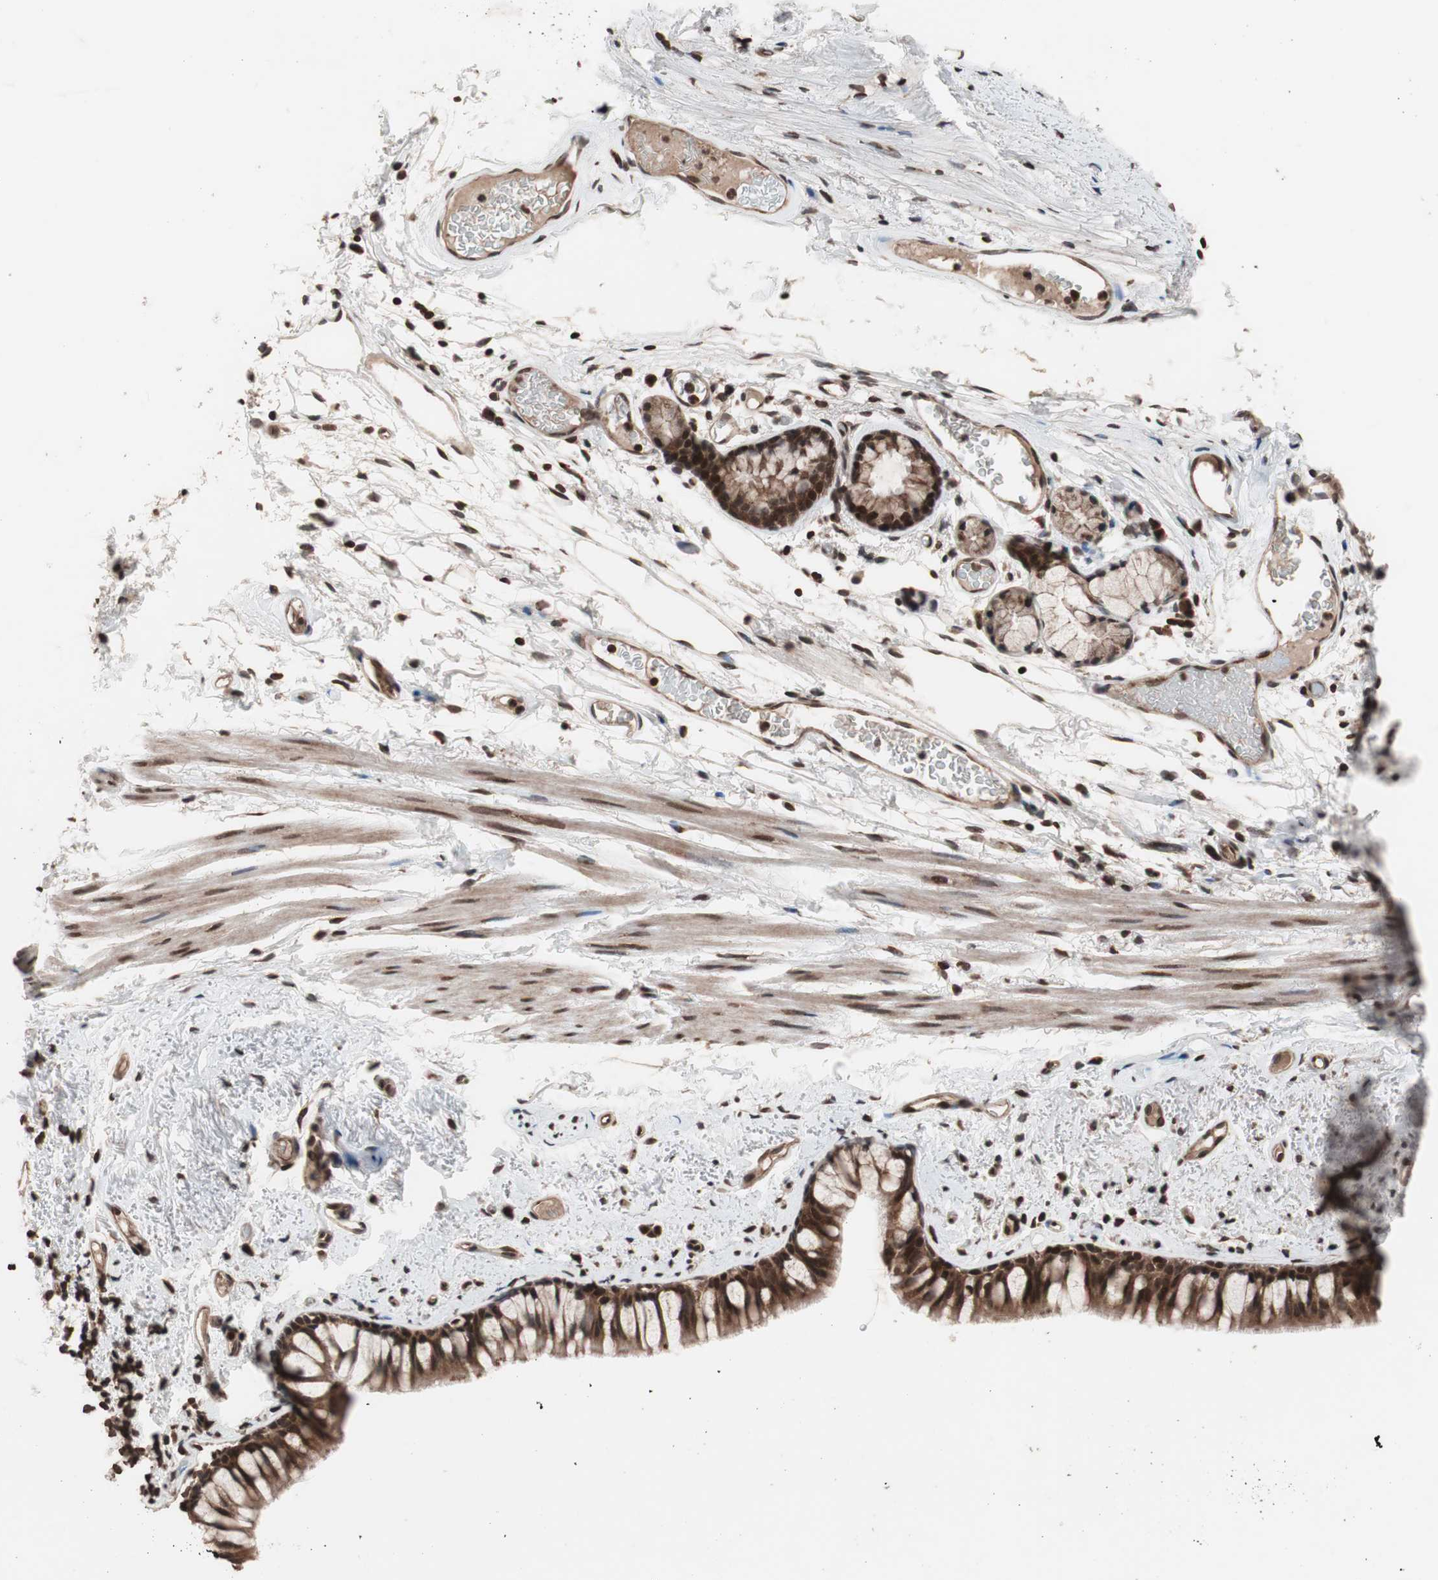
{"staining": {"intensity": "strong", "quantity": ">75%", "location": "cytoplasmic/membranous"}, "tissue": "bronchus", "cell_type": "Respiratory epithelial cells", "image_type": "normal", "snomed": [{"axis": "morphology", "description": "Normal tissue, NOS"}, {"axis": "topography", "description": "Bronchus"}], "caption": "Immunohistochemical staining of benign human bronchus exhibits >75% levels of strong cytoplasmic/membranous protein staining in about >75% of respiratory epithelial cells.", "gene": "ZFC3H1", "patient": {"sex": "female", "age": 73}}